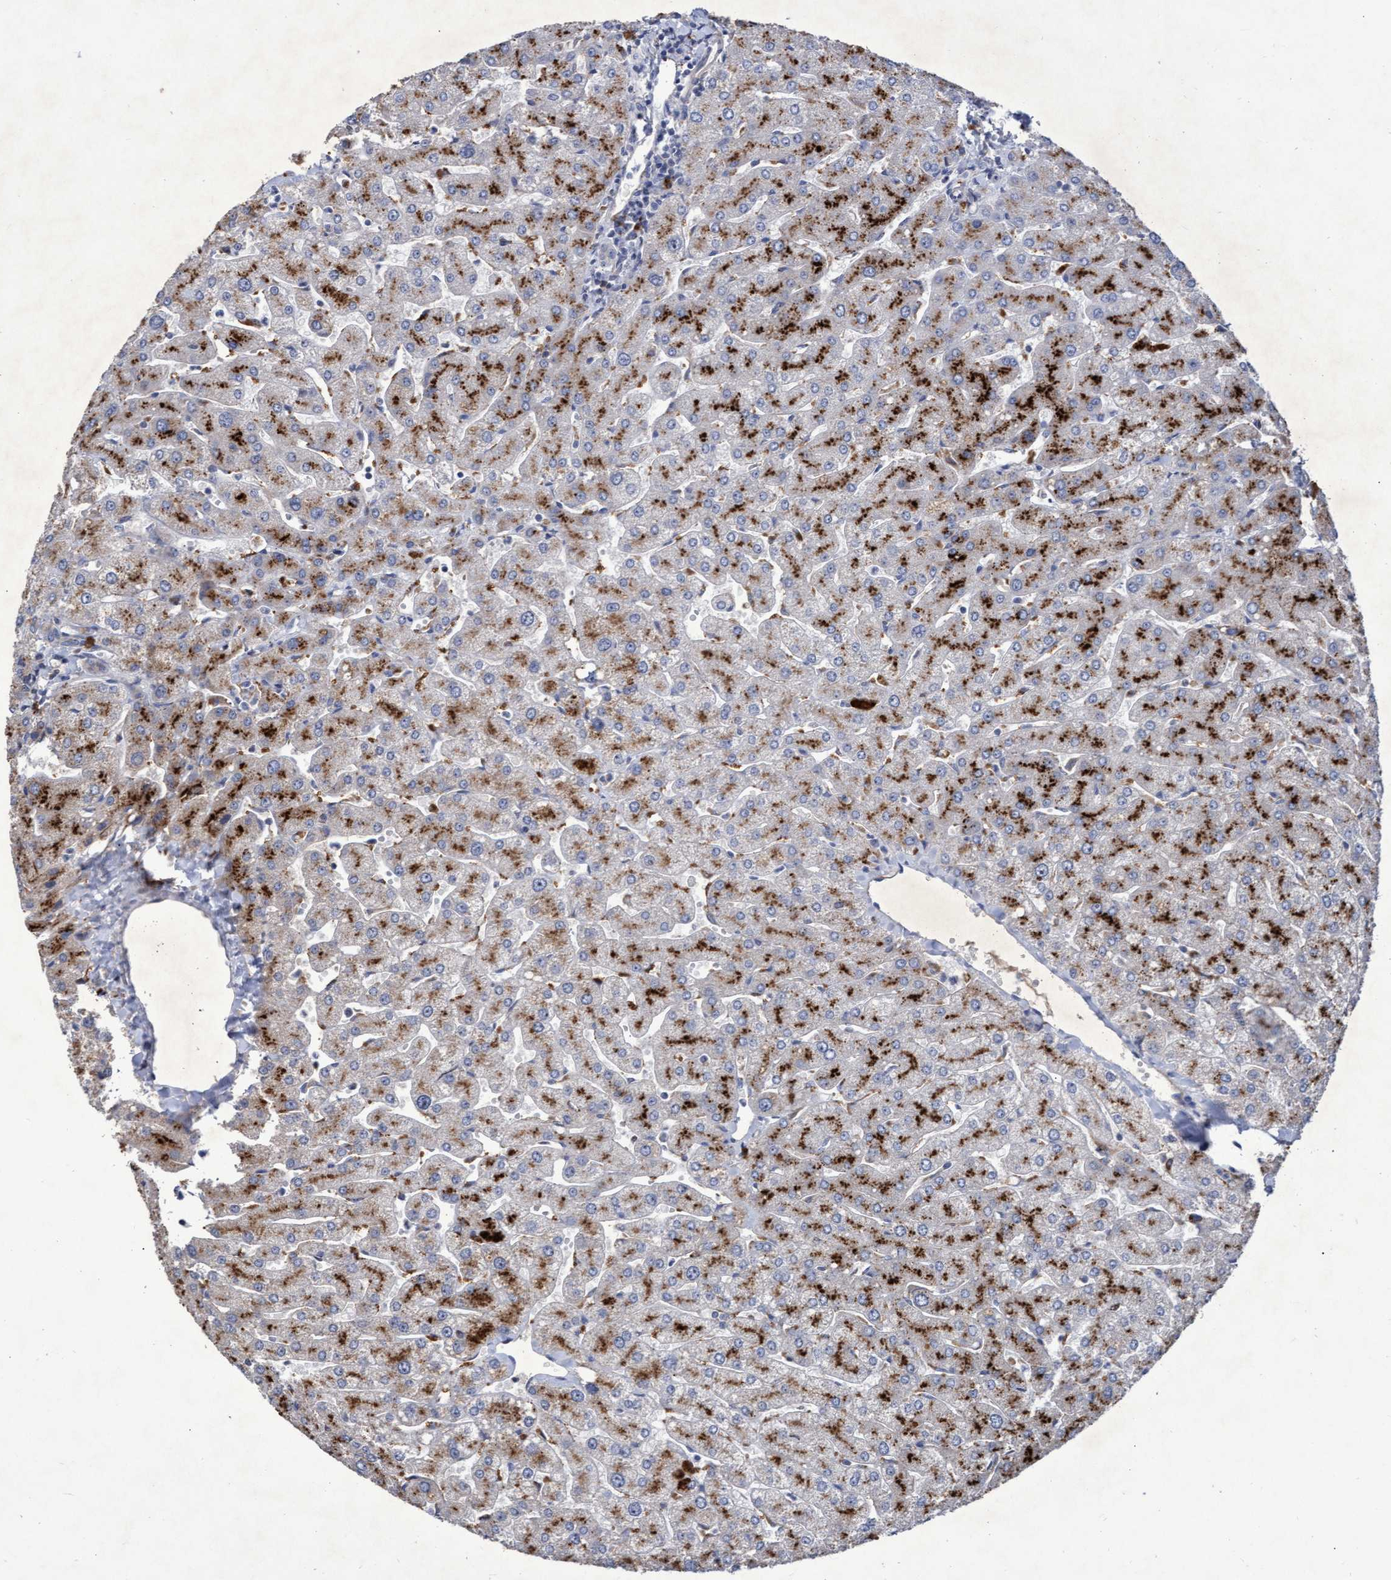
{"staining": {"intensity": "negative", "quantity": "none", "location": "none"}, "tissue": "liver", "cell_type": "Cholangiocytes", "image_type": "normal", "snomed": [{"axis": "morphology", "description": "Normal tissue, NOS"}, {"axis": "topography", "description": "Liver"}], "caption": "This is a photomicrograph of immunohistochemistry staining of unremarkable liver, which shows no expression in cholangiocytes. Nuclei are stained in blue.", "gene": "ABCF2", "patient": {"sex": "male", "age": 55}}